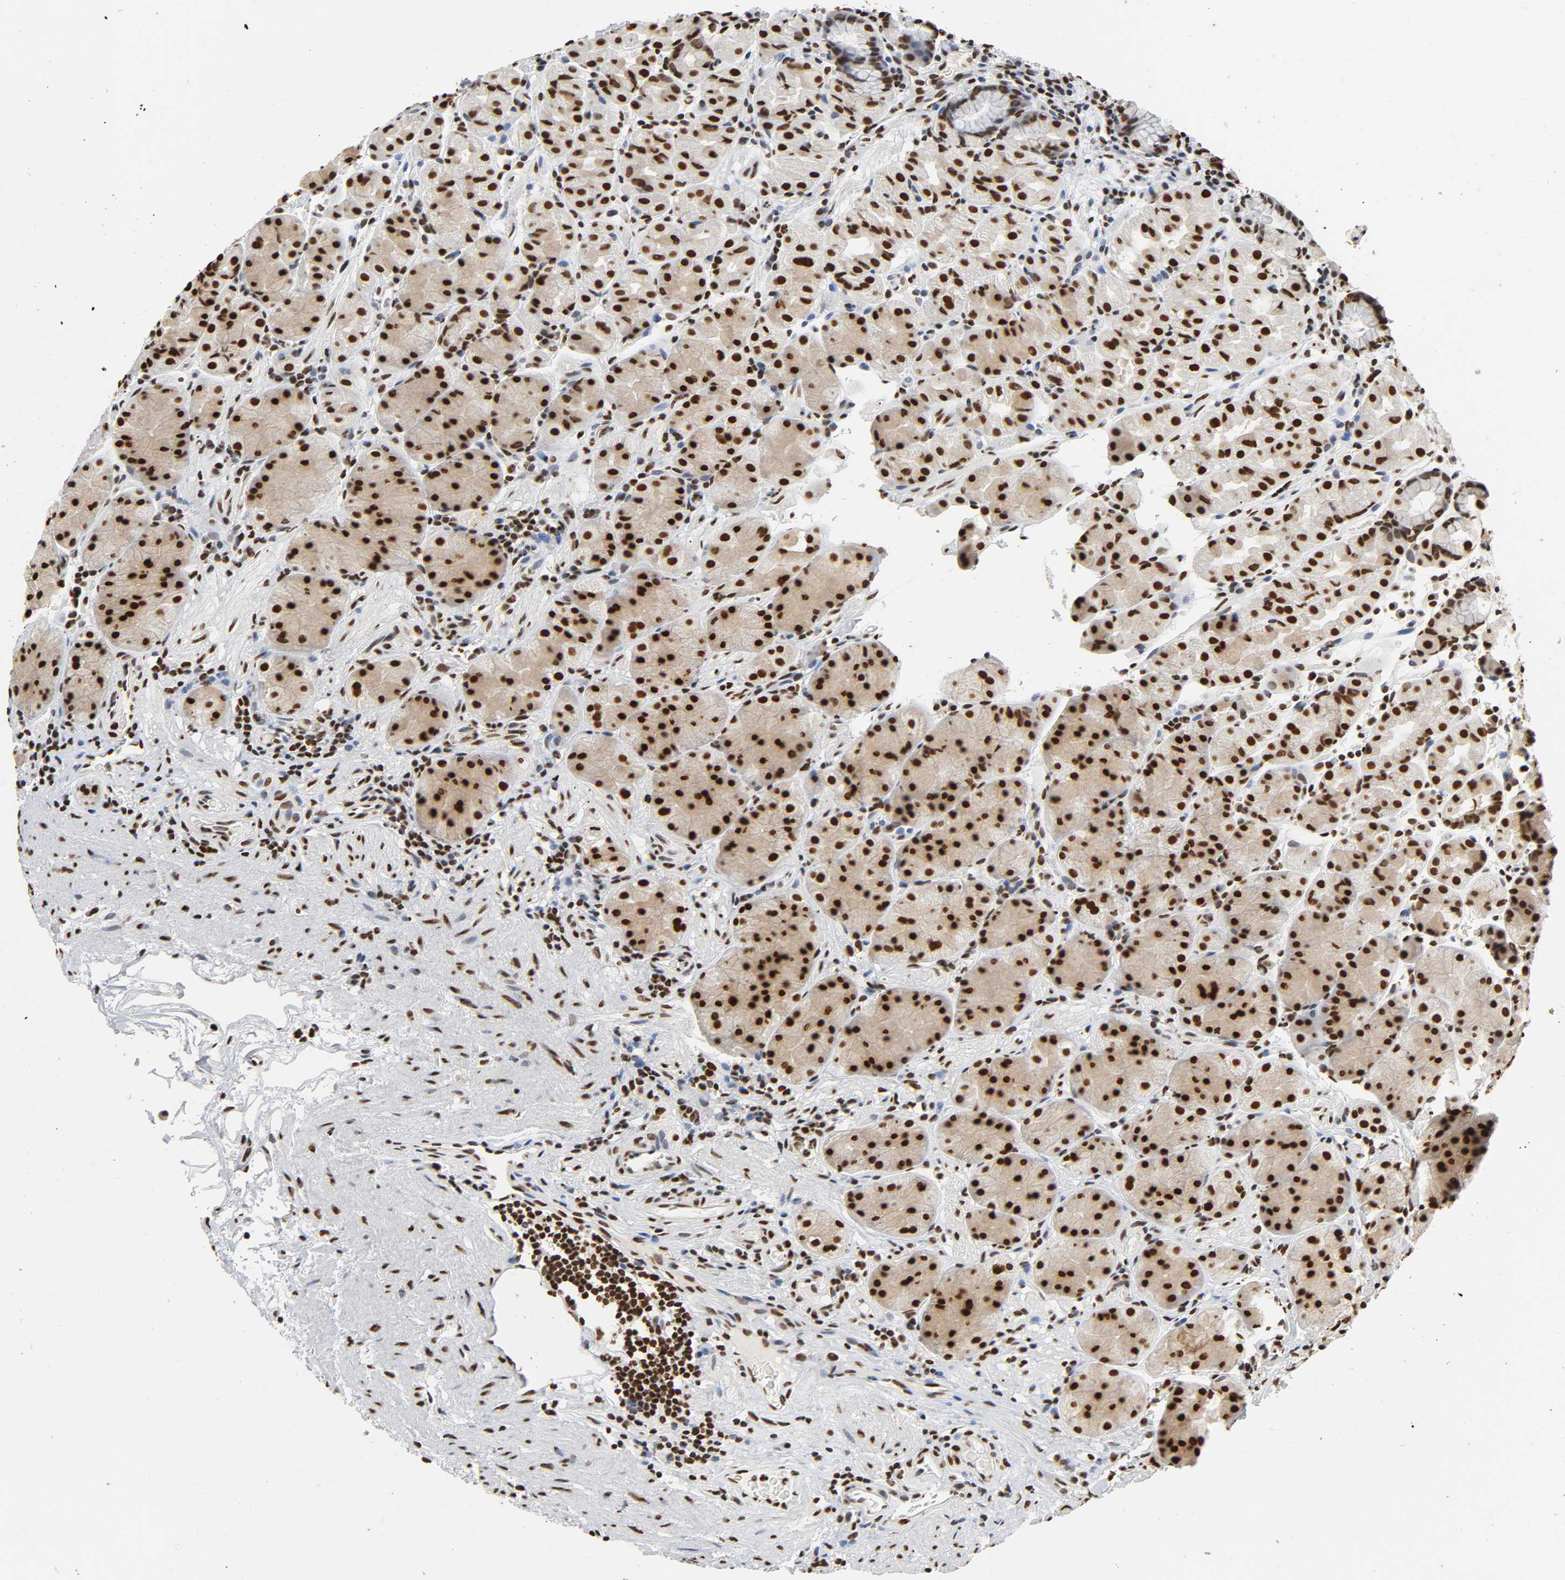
{"staining": {"intensity": "strong", "quantity": ">75%", "location": "cytoplasmic/membranous,nuclear"}, "tissue": "stomach", "cell_type": "Glandular cells", "image_type": "normal", "snomed": [{"axis": "morphology", "description": "Normal tissue, NOS"}, {"axis": "topography", "description": "Stomach, lower"}], "caption": "High-power microscopy captured an IHC histopathology image of benign stomach, revealing strong cytoplasmic/membranous,nuclear expression in approximately >75% of glandular cells.", "gene": "HNRNPC", "patient": {"sex": "male", "age": 56}}